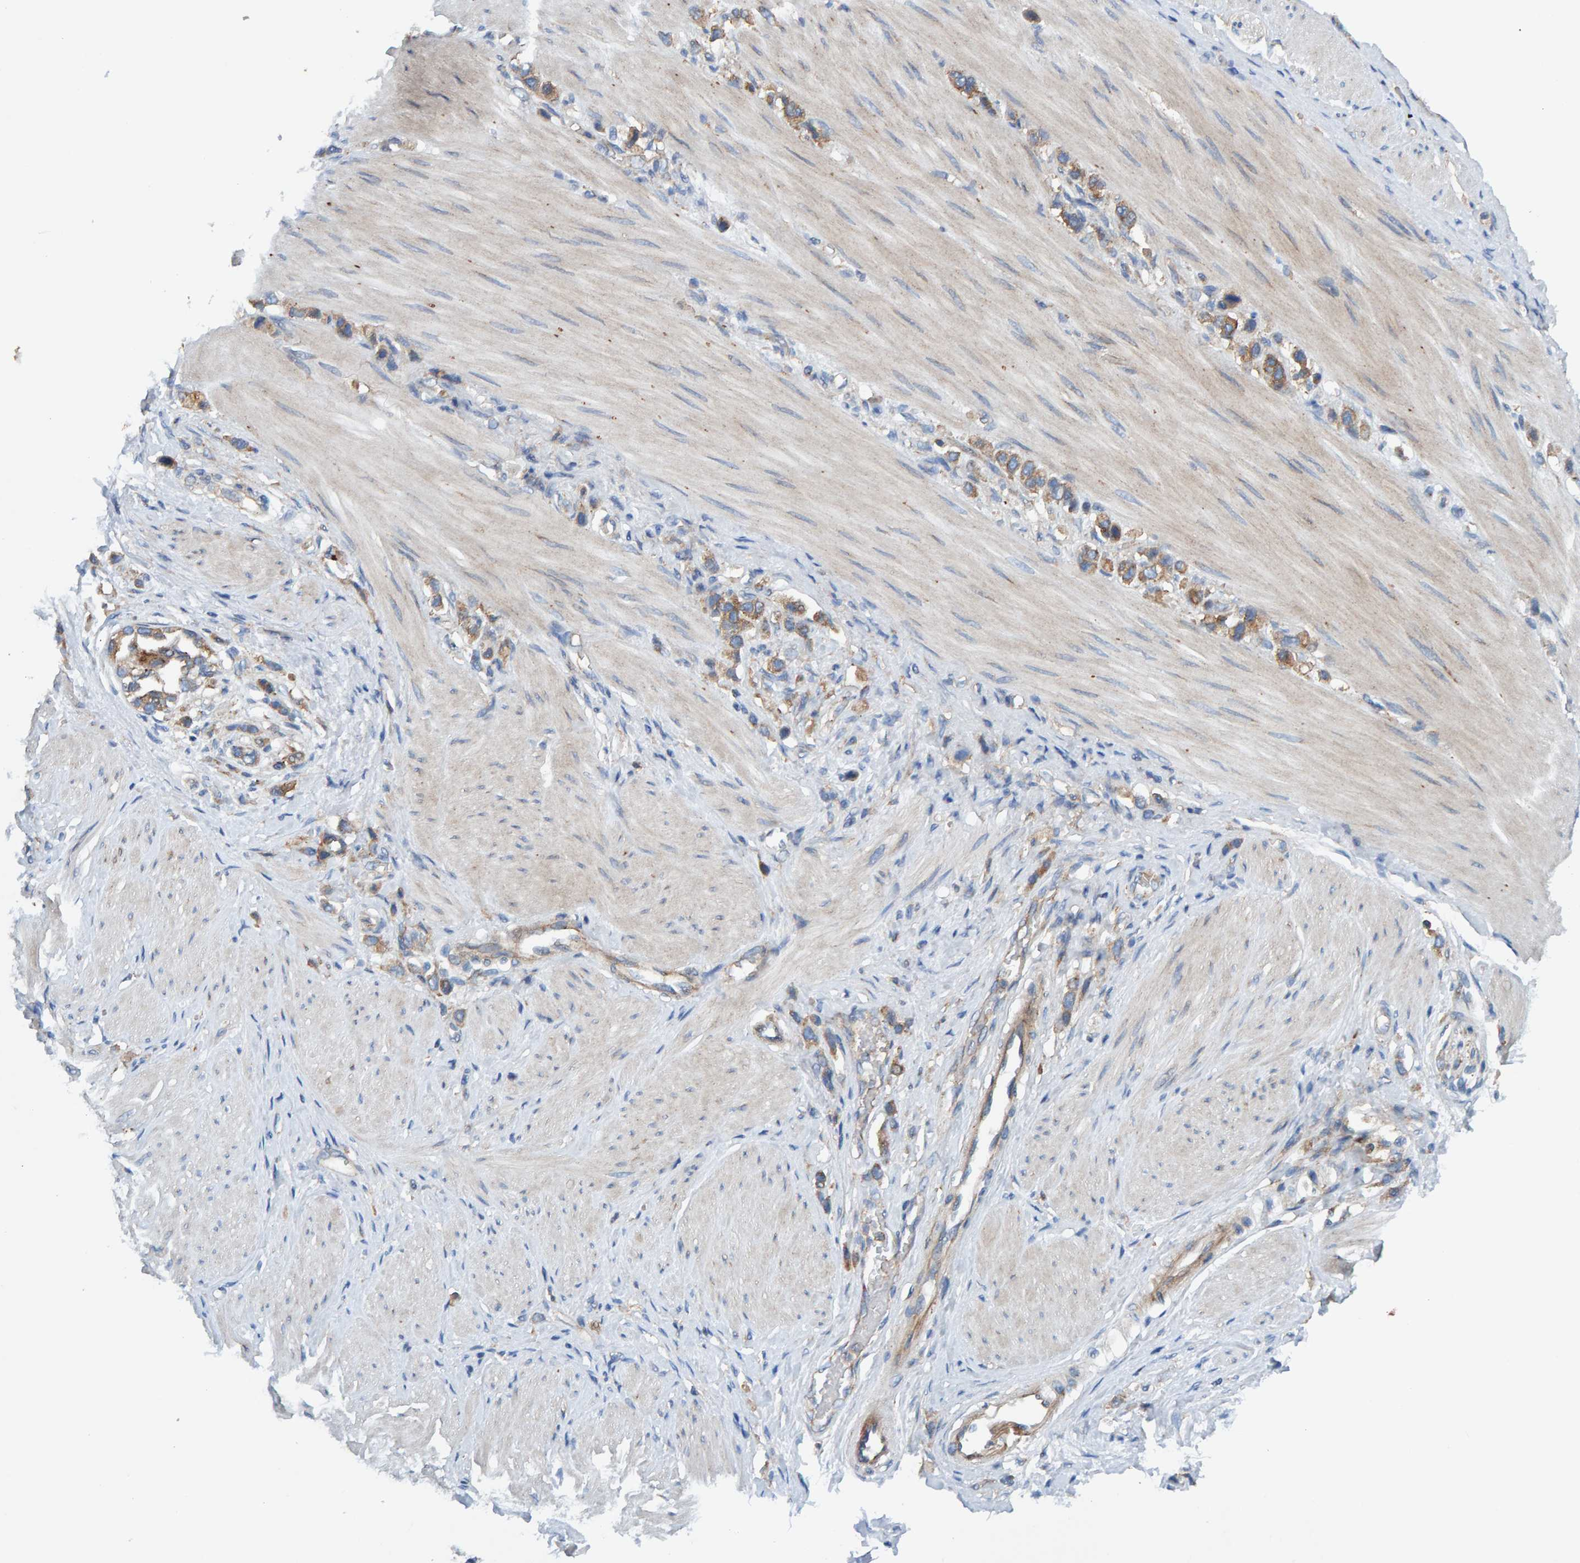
{"staining": {"intensity": "moderate", "quantity": ">75%", "location": "cytoplasmic/membranous"}, "tissue": "stomach cancer", "cell_type": "Tumor cells", "image_type": "cancer", "snomed": [{"axis": "morphology", "description": "Adenocarcinoma, NOS"}, {"axis": "topography", "description": "Stomach"}], "caption": "The histopathology image displays immunohistochemical staining of stomach adenocarcinoma. There is moderate cytoplasmic/membranous positivity is seen in about >75% of tumor cells.", "gene": "MKLN1", "patient": {"sex": "female", "age": 65}}